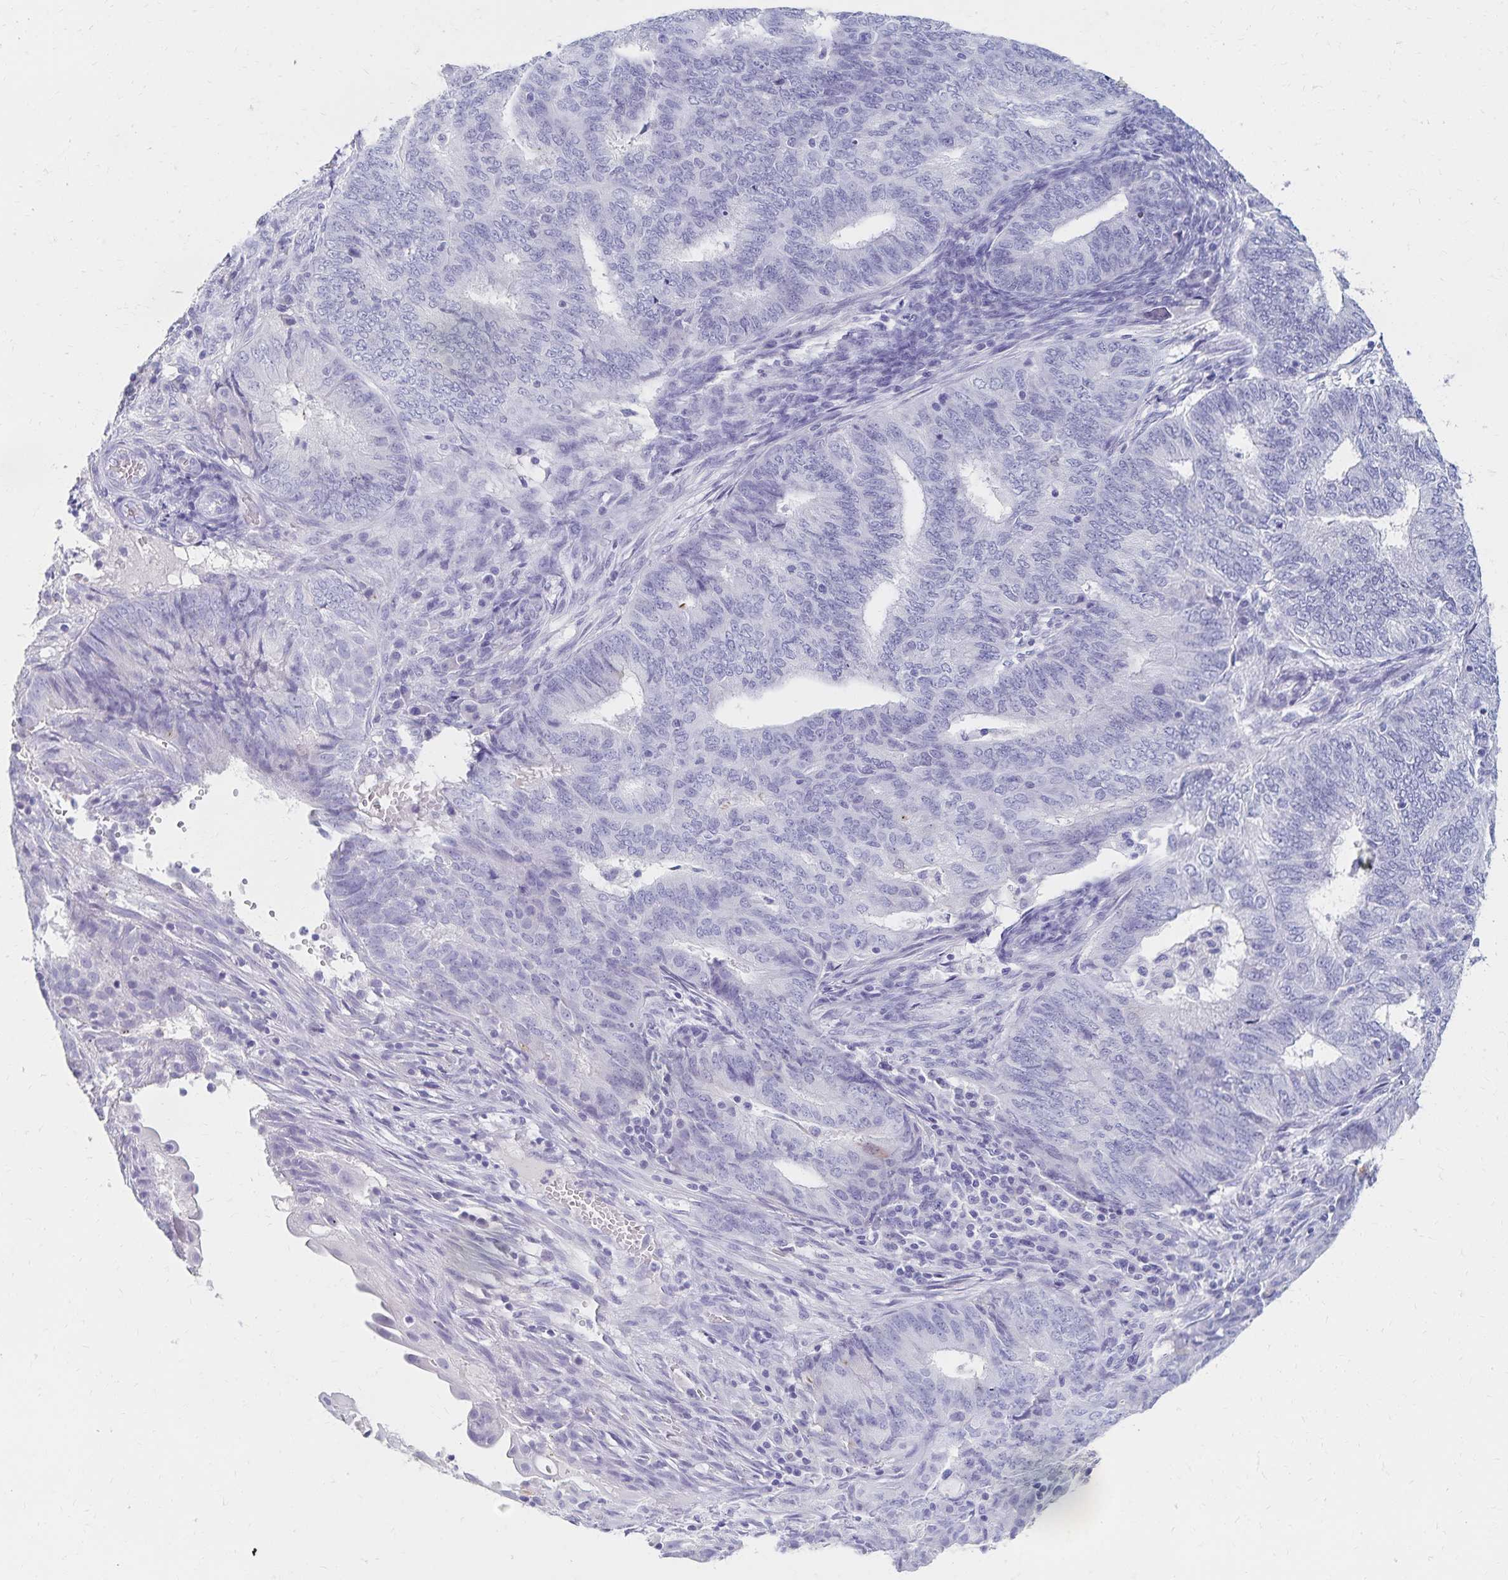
{"staining": {"intensity": "negative", "quantity": "none", "location": "none"}, "tissue": "endometrial cancer", "cell_type": "Tumor cells", "image_type": "cancer", "snomed": [{"axis": "morphology", "description": "Adenocarcinoma, NOS"}, {"axis": "topography", "description": "Endometrium"}], "caption": "Immunohistochemistry (IHC) of endometrial adenocarcinoma shows no staining in tumor cells.", "gene": "C2orf50", "patient": {"sex": "female", "age": 62}}